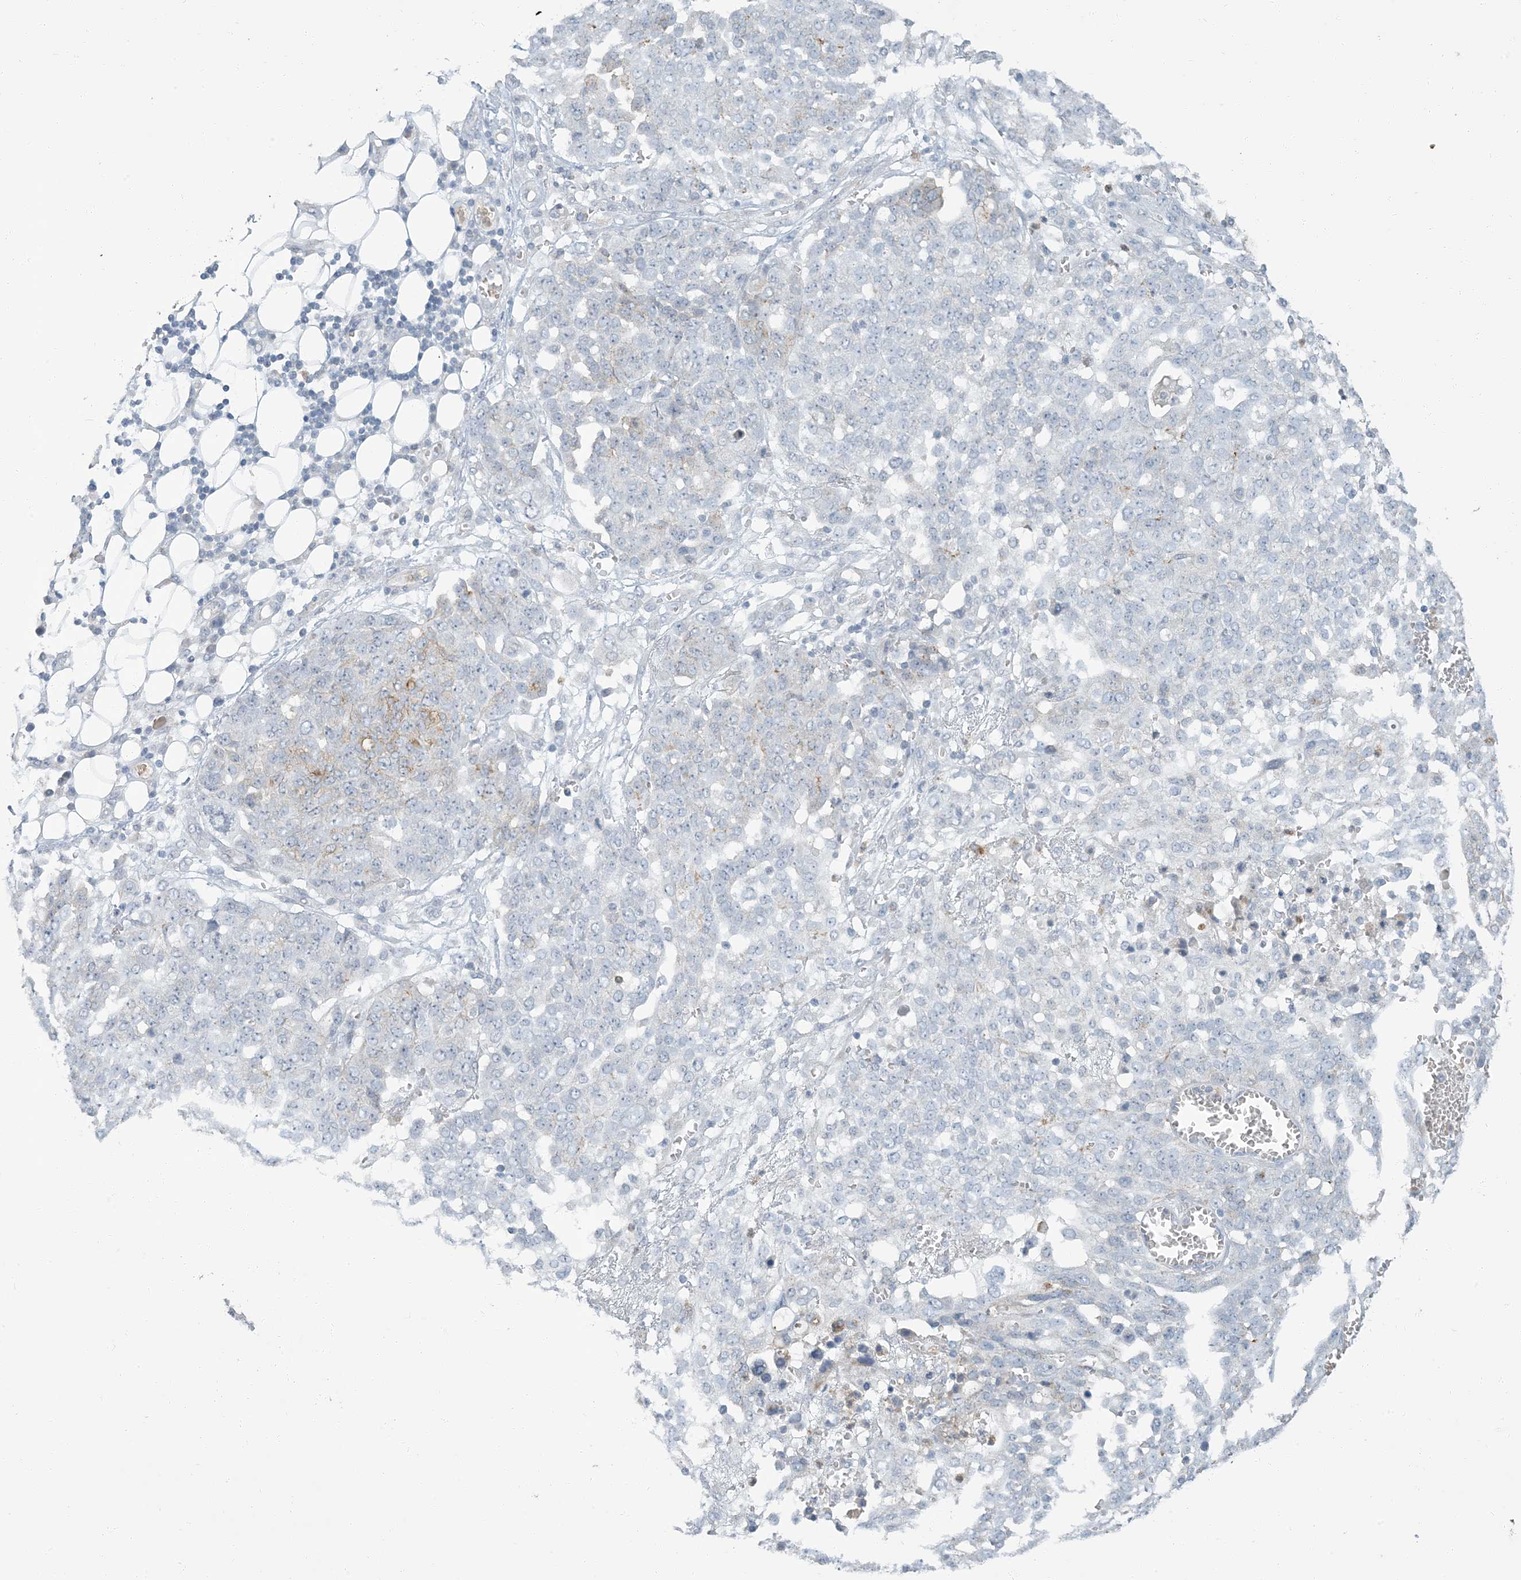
{"staining": {"intensity": "negative", "quantity": "none", "location": "none"}, "tissue": "ovarian cancer", "cell_type": "Tumor cells", "image_type": "cancer", "snomed": [{"axis": "morphology", "description": "Cystadenocarcinoma, serous, NOS"}, {"axis": "topography", "description": "Soft tissue"}, {"axis": "topography", "description": "Ovary"}], "caption": "Ovarian serous cystadenocarcinoma stained for a protein using immunohistochemistry exhibits no staining tumor cells.", "gene": "EPHA4", "patient": {"sex": "female", "age": 57}}